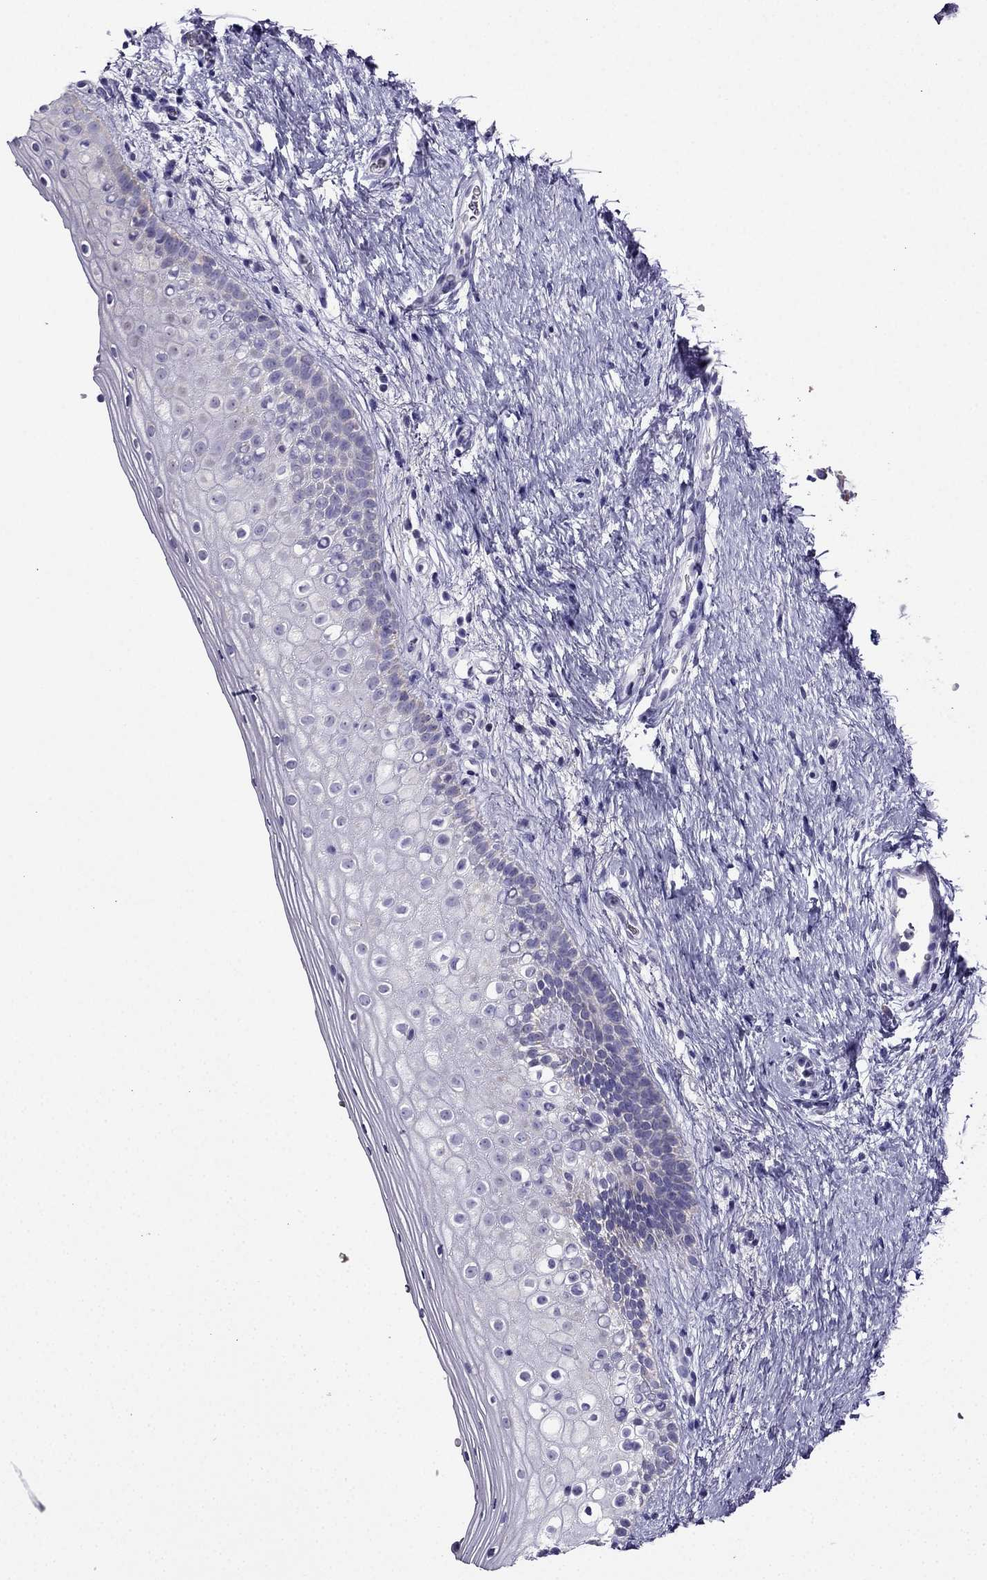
{"staining": {"intensity": "negative", "quantity": "none", "location": "none"}, "tissue": "vagina", "cell_type": "Squamous epithelial cells", "image_type": "normal", "snomed": [{"axis": "morphology", "description": "Normal tissue, NOS"}, {"axis": "topography", "description": "Vagina"}], "caption": "High power microscopy image of an immunohistochemistry photomicrograph of unremarkable vagina, revealing no significant expression in squamous epithelial cells.", "gene": "KIF5A", "patient": {"sex": "female", "age": 47}}